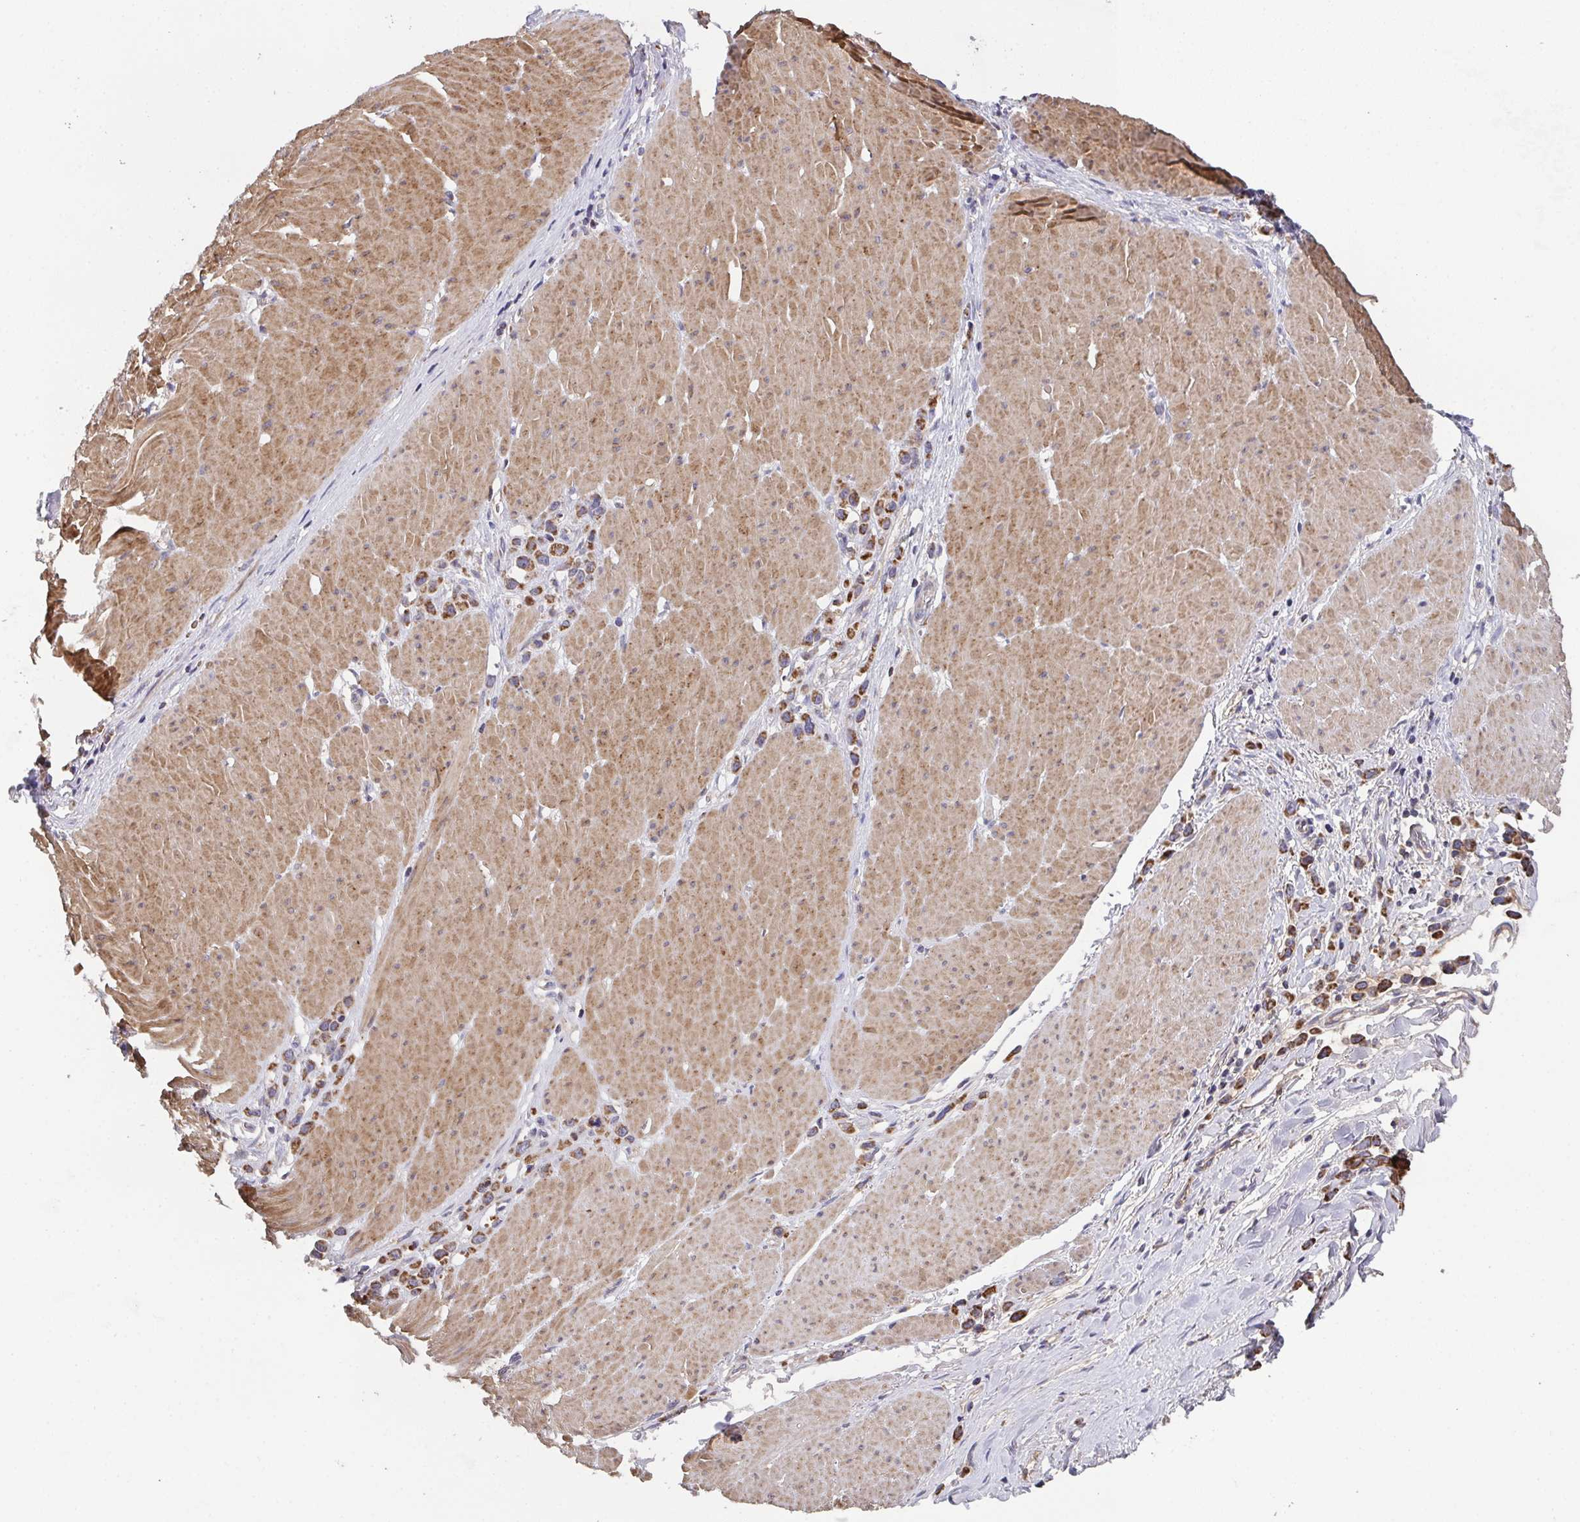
{"staining": {"intensity": "strong", "quantity": ">75%", "location": "cytoplasmic/membranous"}, "tissue": "stomach cancer", "cell_type": "Tumor cells", "image_type": "cancer", "snomed": [{"axis": "morphology", "description": "Adenocarcinoma, NOS"}, {"axis": "topography", "description": "Stomach"}], "caption": "High-power microscopy captured an IHC photomicrograph of stomach cancer, revealing strong cytoplasmic/membranous staining in approximately >75% of tumor cells.", "gene": "MT-ND3", "patient": {"sex": "male", "age": 47}}